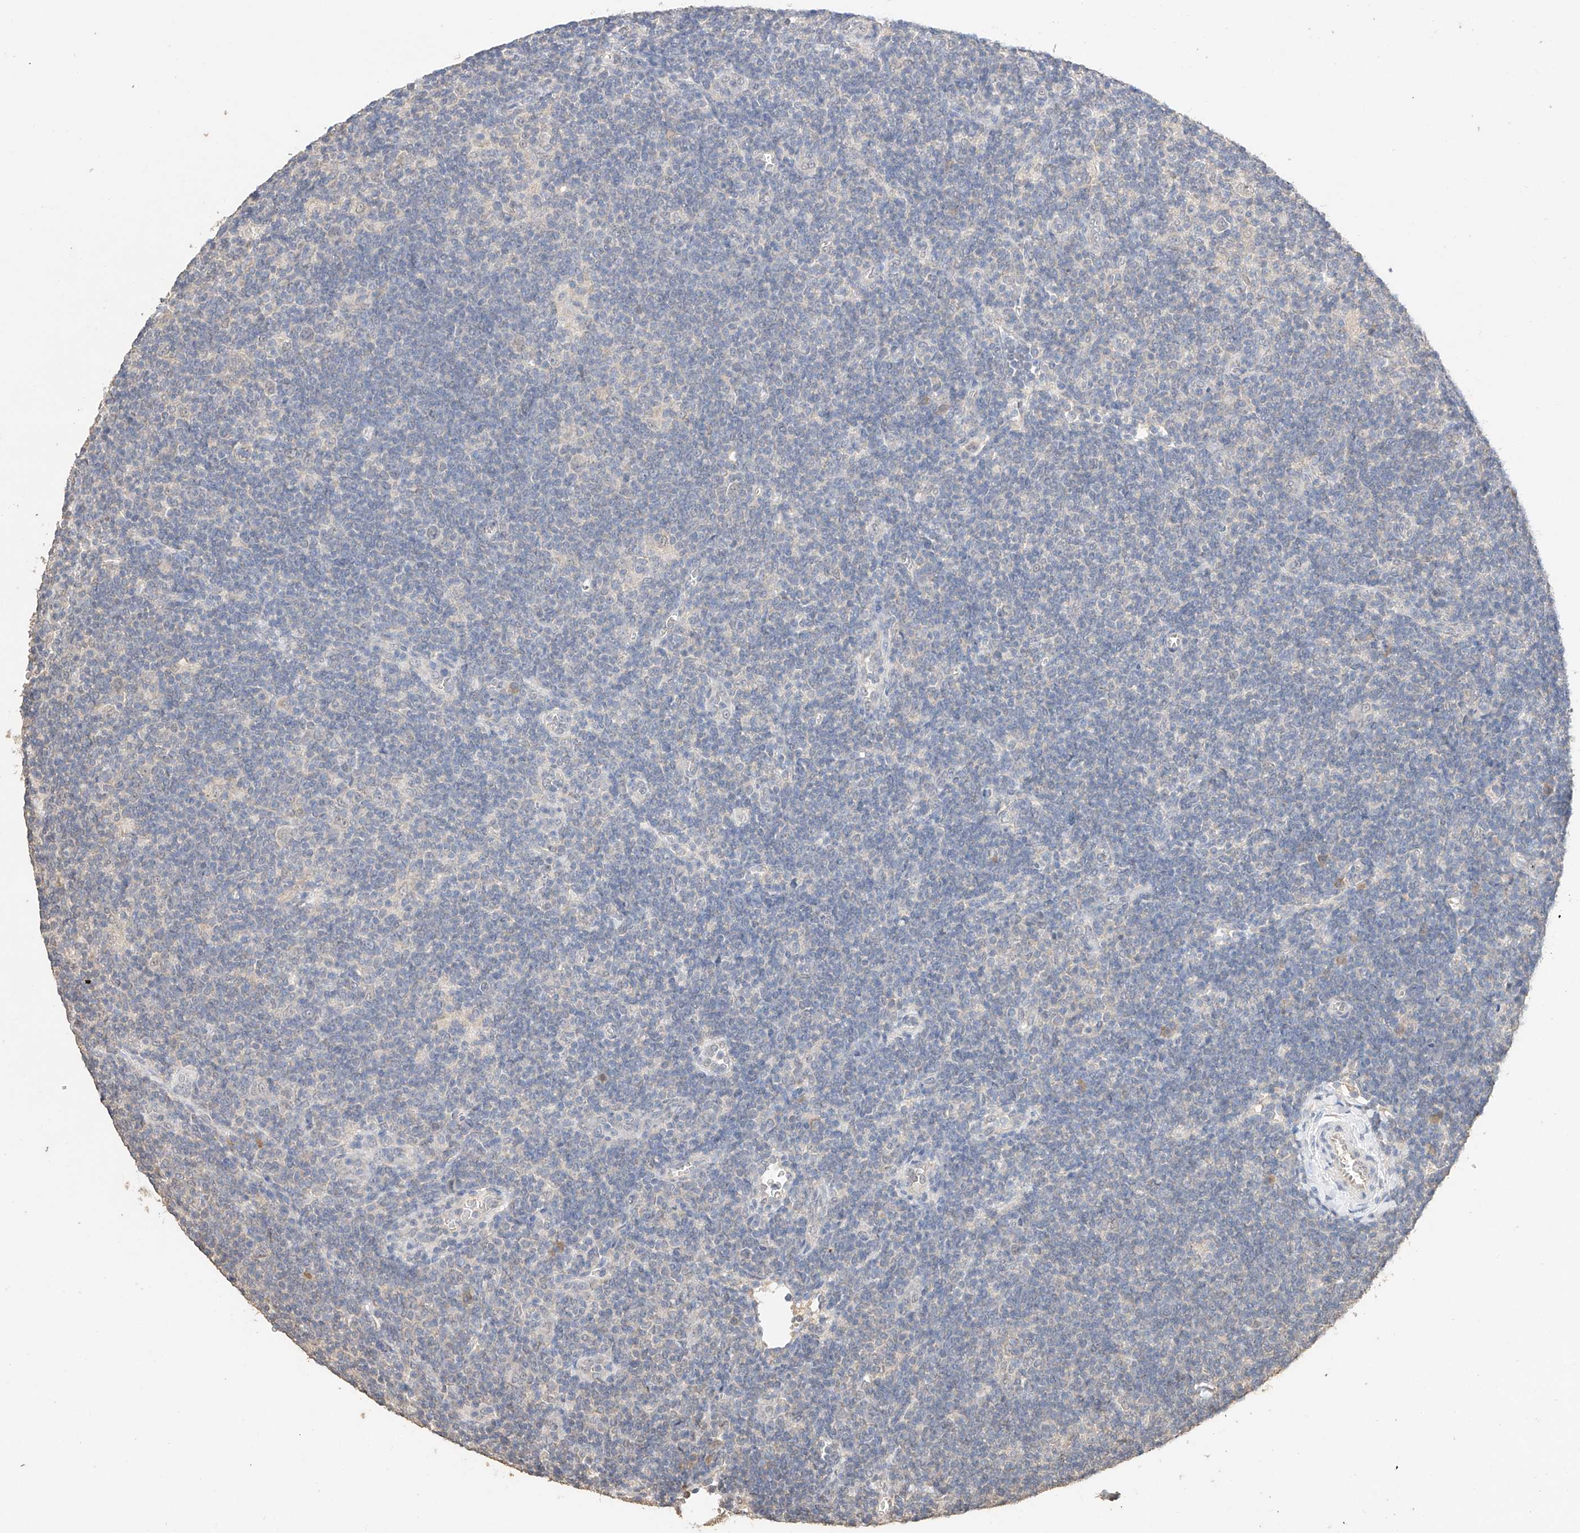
{"staining": {"intensity": "negative", "quantity": "none", "location": "none"}, "tissue": "lymphoma", "cell_type": "Tumor cells", "image_type": "cancer", "snomed": [{"axis": "morphology", "description": "Hodgkin's disease, NOS"}, {"axis": "topography", "description": "Lymph node"}], "caption": "This is a image of IHC staining of Hodgkin's disease, which shows no staining in tumor cells.", "gene": "IL22RA2", "patient": {"sex": "female", "age": 57}}